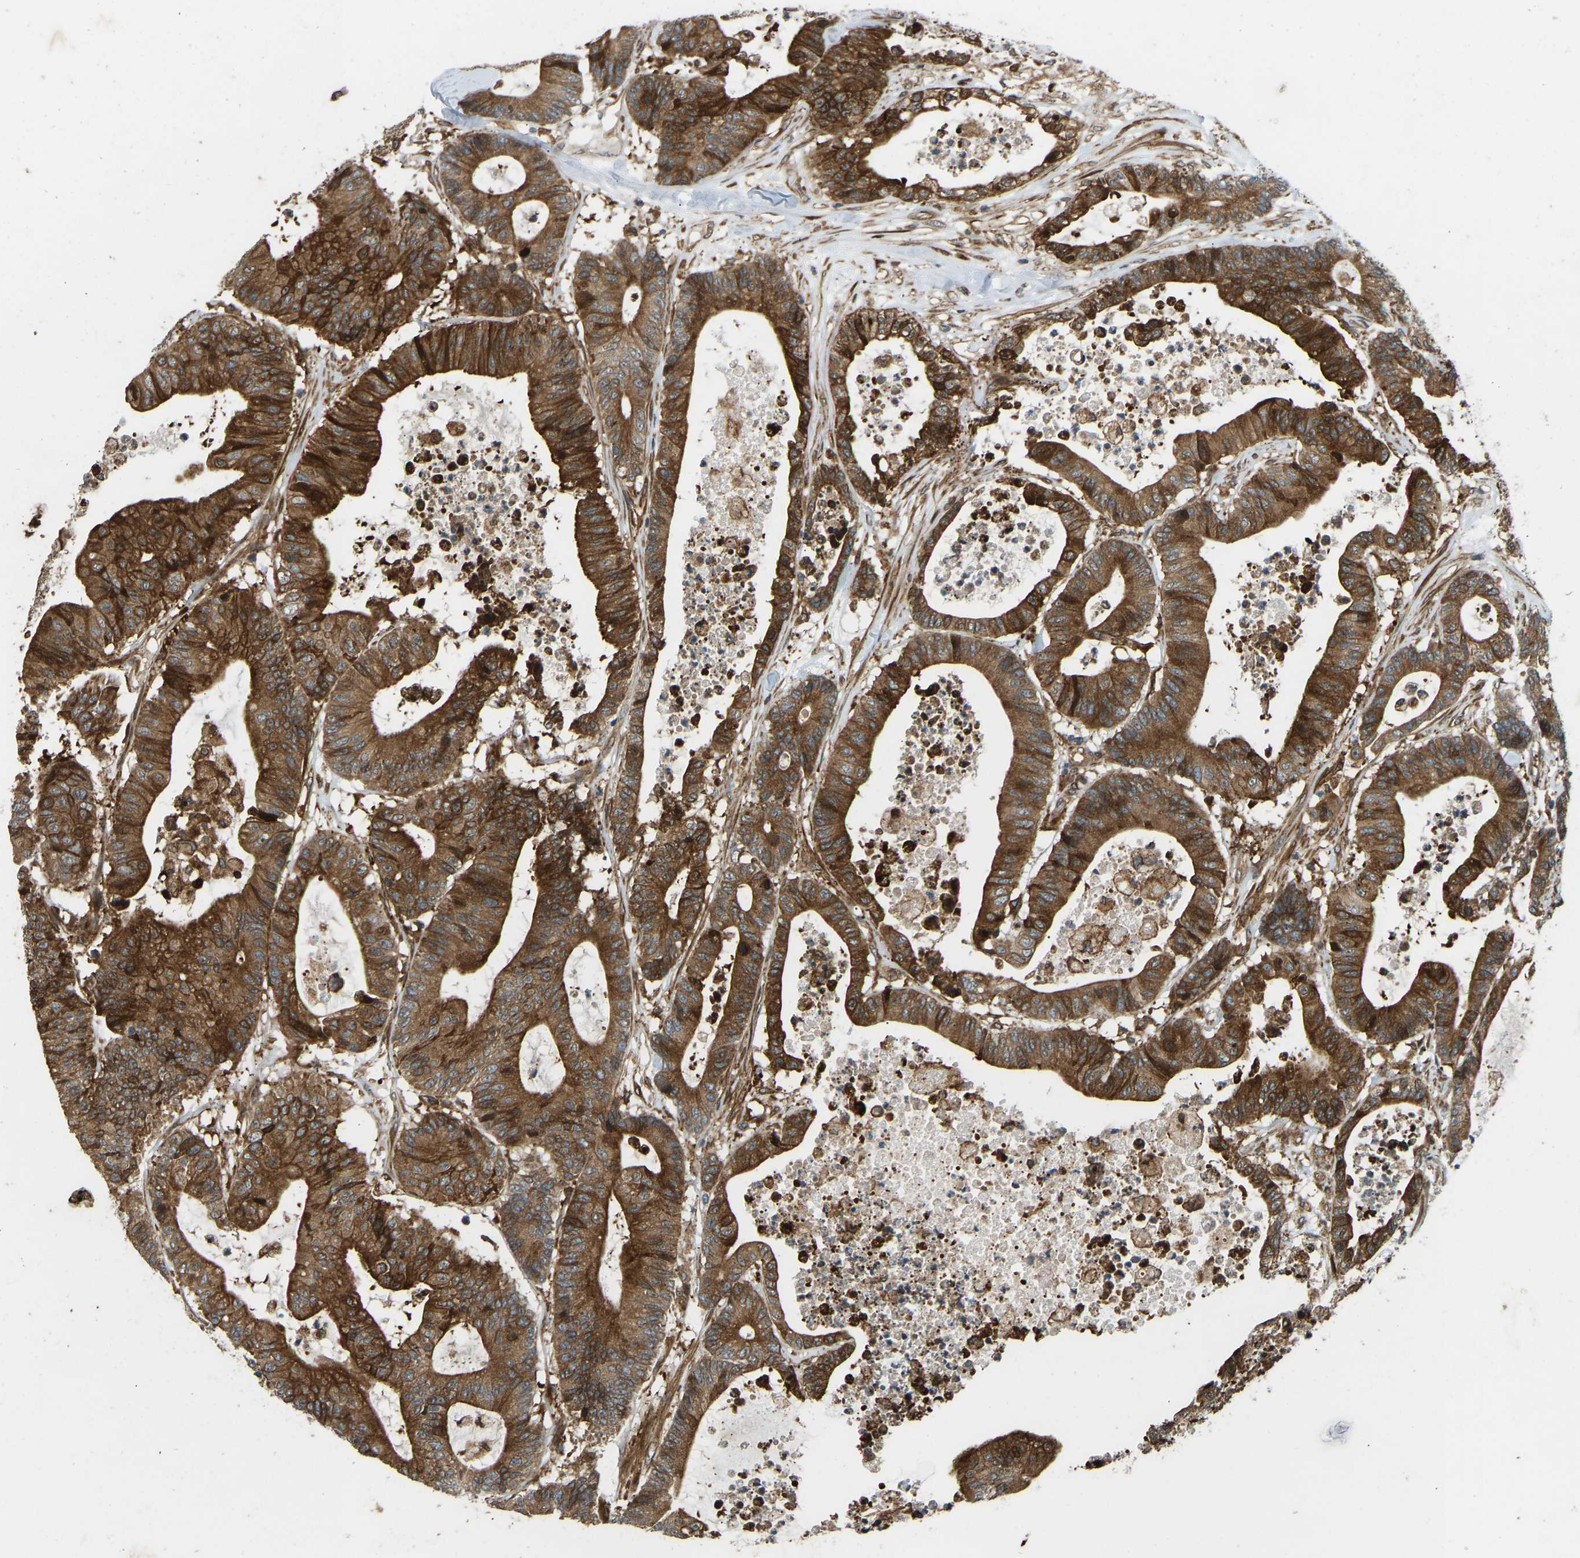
{"staining": {"intensity": "strong", "quantity": ">75%", "location": "cytoplasmic/membranous"}, "tissue": "colorectal cancer", "cell_type": "Tumor cells", "image_type": "cancer", "snomed": [{"axis": "morphology", "description": "Adenocarcinoma, NOS"}, {"axis": "topography", "description": "Colon"}], "caption": "Immunohistochemical staining of human colorectal adenocarcinoma displays high levels of strong cytoplasmic/membranous expression in approximately >75% of tumor cells.", "gene": "OS9", "patient": {"sex": "female", "age": 84}}